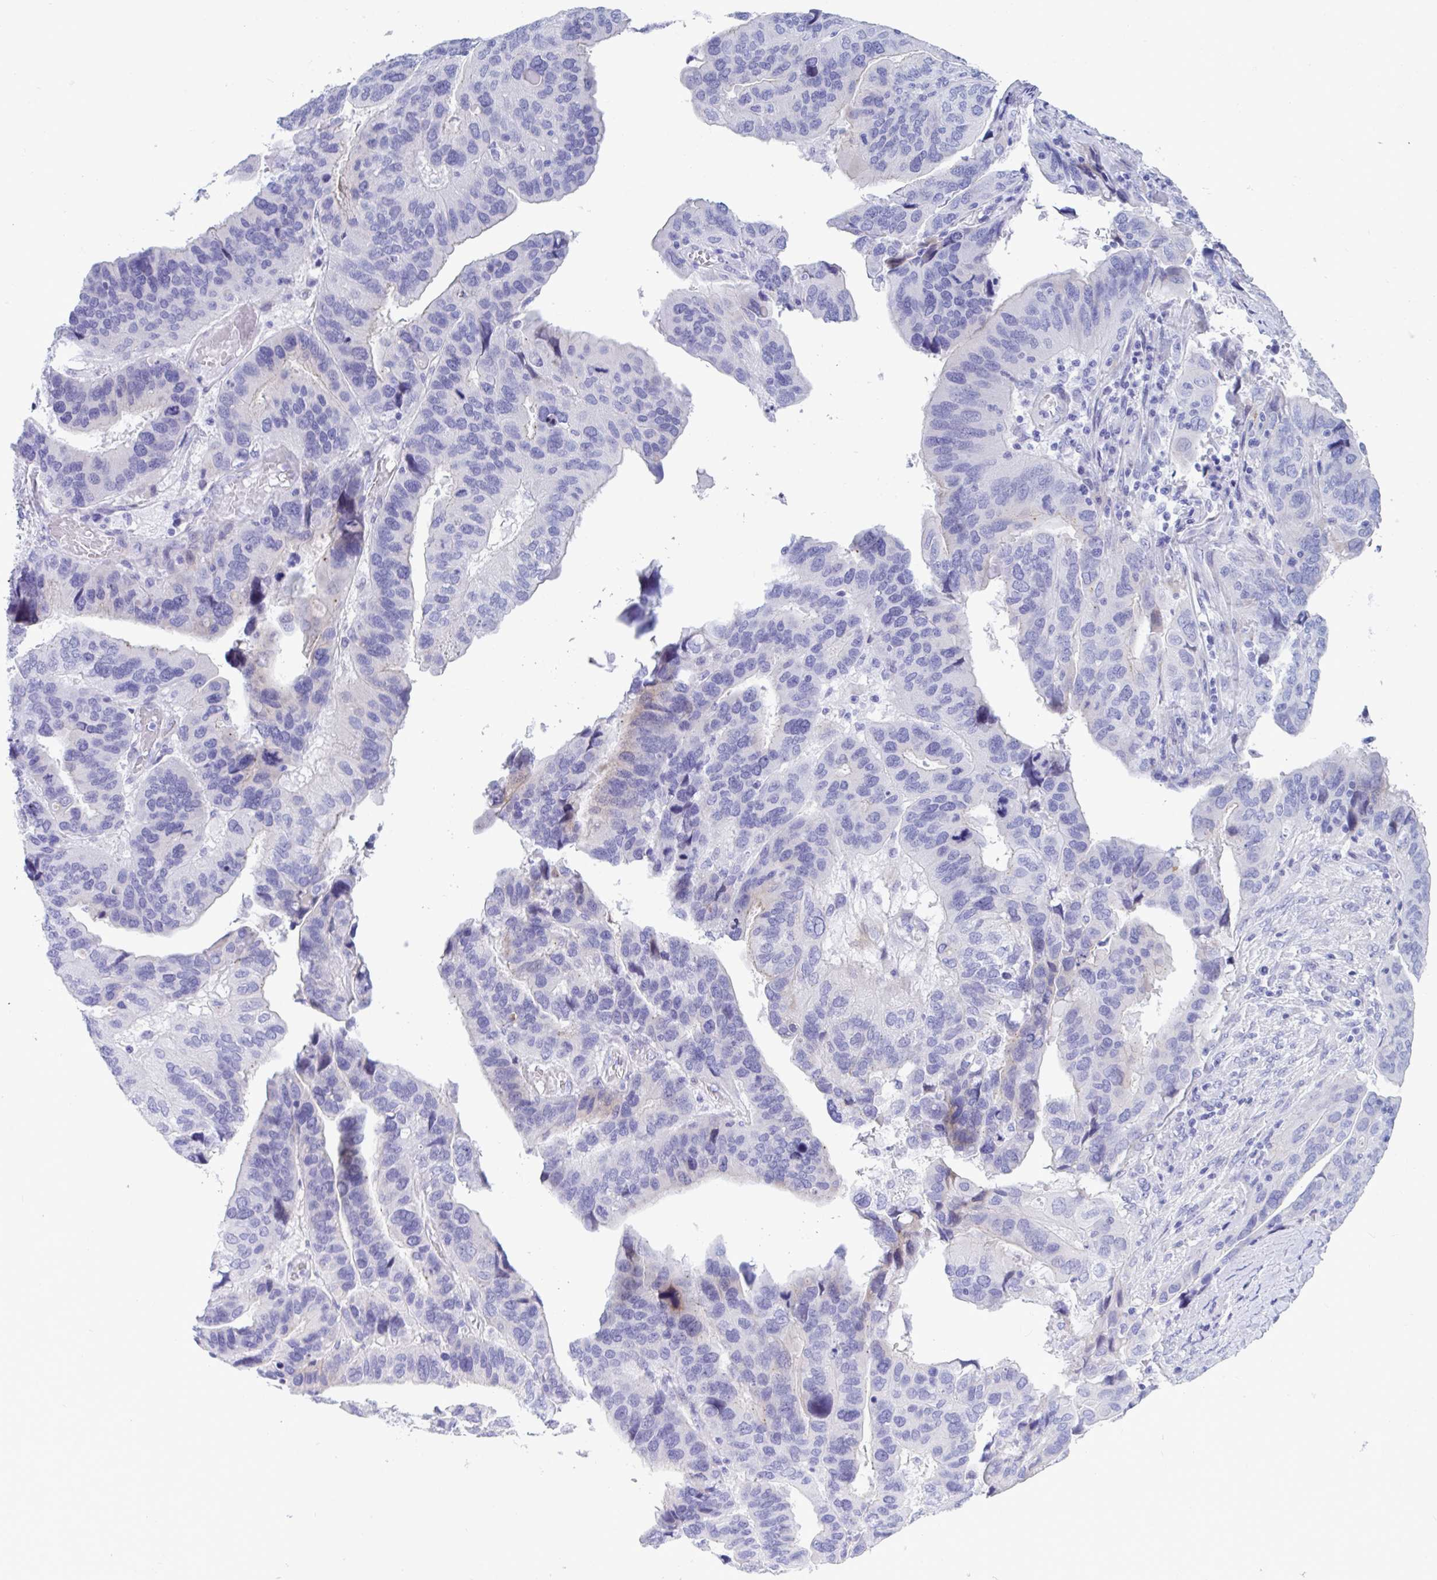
{"staining": {"intensity": "negative", "quantity": "none", "location": "none"}, "tissue": "ovarian cancer", "cell_type": "Tumor cells", "image_type": "cancer", "snomed": [{"axis": "morphology", "description": "Cystadenocarcinoma, serous, NOS"}, {"axis": "topography", "description": "Ovary"}], "caption": "A high-resolution micrograph shows immunohistochemistry staining of serous cystadenocarcinoma (ovarian), which displays no significant expression in tumor cells.", "gene": "TTC30B", "patient": {"sex": "female", "age": 79}}